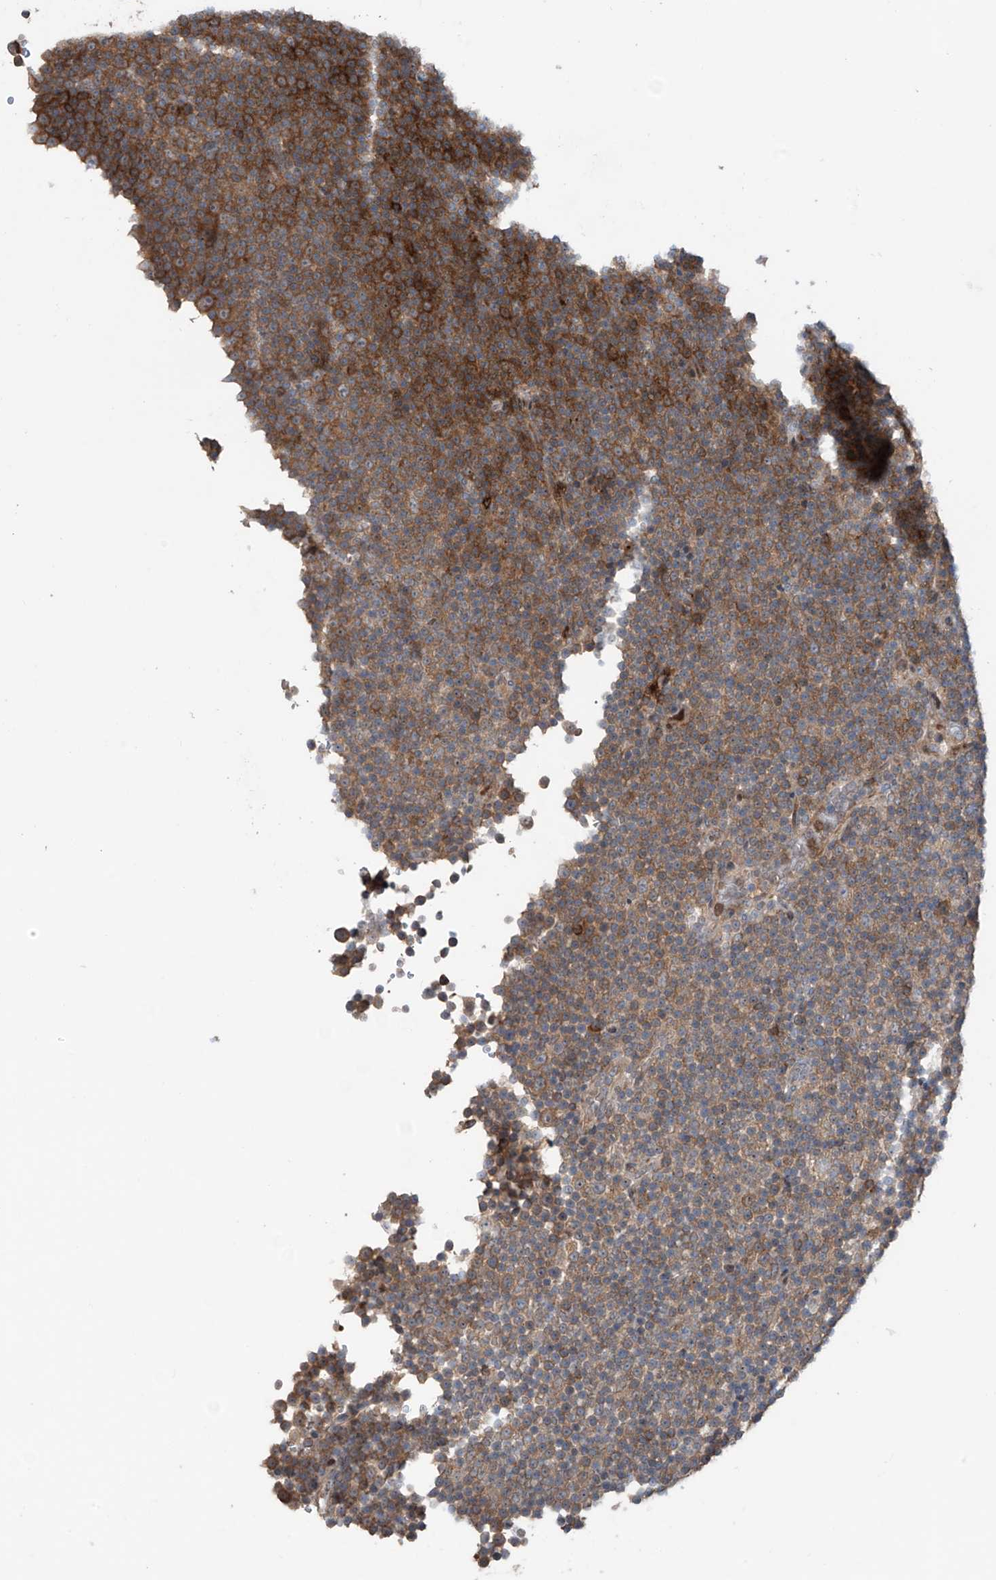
{"staining": {"intensity": "moderate", "quantity": ">75%", "location": "cytoplasmic/membranous"}, "tissue": "lymphoma", "cell_type": "Tumor cells", "image_type": "cancer", "snomed": [{"axis": "morphology", "description": "Malignant lymphoma, non-Hodgkin's type, Low grade"}, {"axis": "topography", "description": "Lymph node"}], "caption": "Immunohistochemical staining of human lymphoma displays medium levels of moderate cytoplasmic/membranous expression in about >75% of tumor cells.", "gene": "SAMD3", "patient": {"sex": "female", "age": 67}}